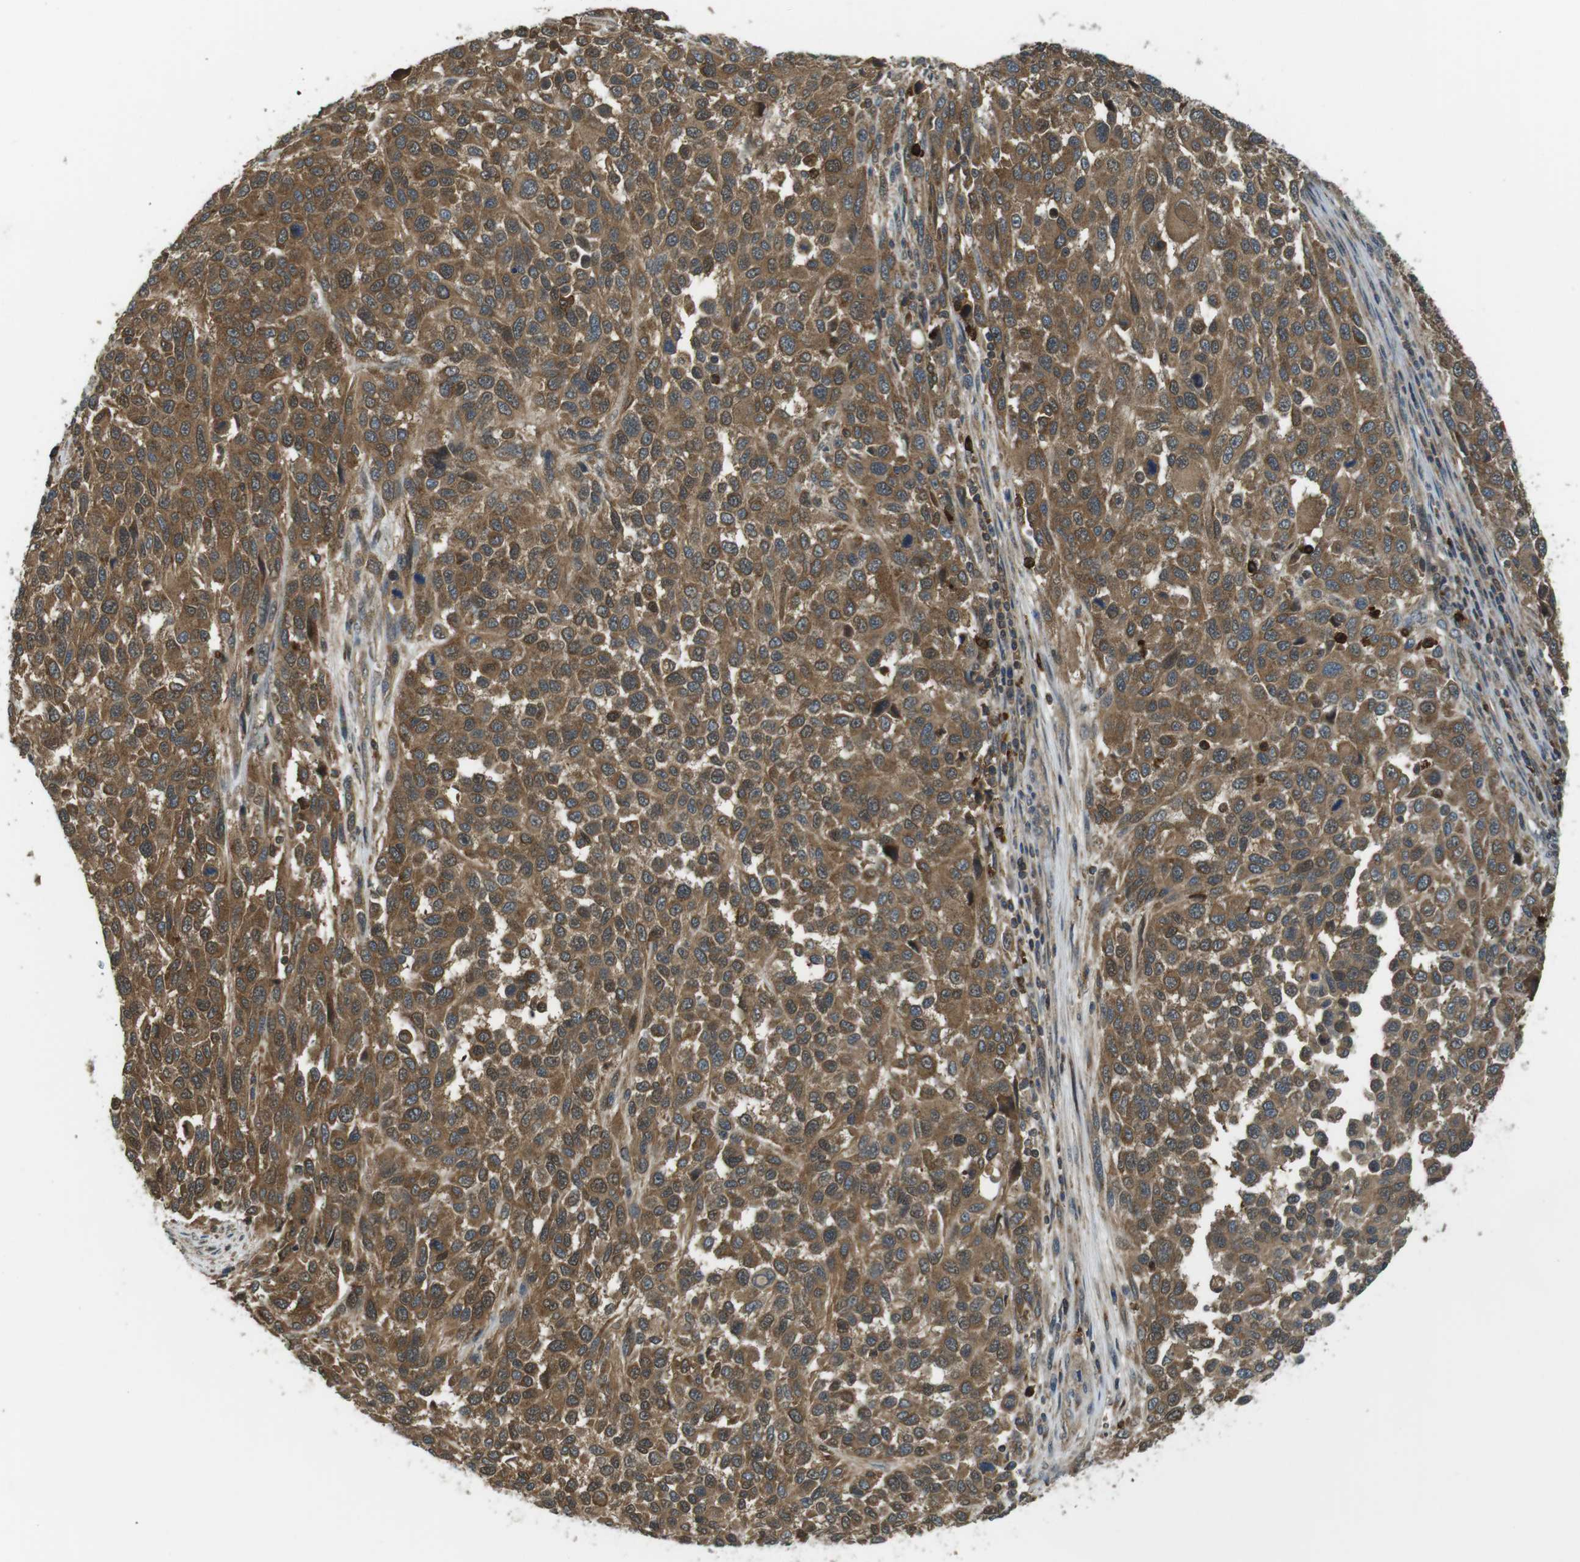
{"staining": {"intensity": "strong", "quantity": ">75%", "location": "cytoplasmic/membranous"}, "tissue": "melanoma", "cell_type": "Tumor cells", "image_type": "cancer", "snomed": [{"axis": "morphology", "description": "Malignant melanoma, Metastatic site"}, {"axis": "topography", "description": "Lymph node"}], "caption": "Approximately >75% of tumor cells in malignant melanoma (metastatic site) display strong cytoplasmic/membranous protein expression as visualized by brown immunohistochemical staining.", "gene": "LRRC3B", "patient": {"sex": "male", "age": 61}}